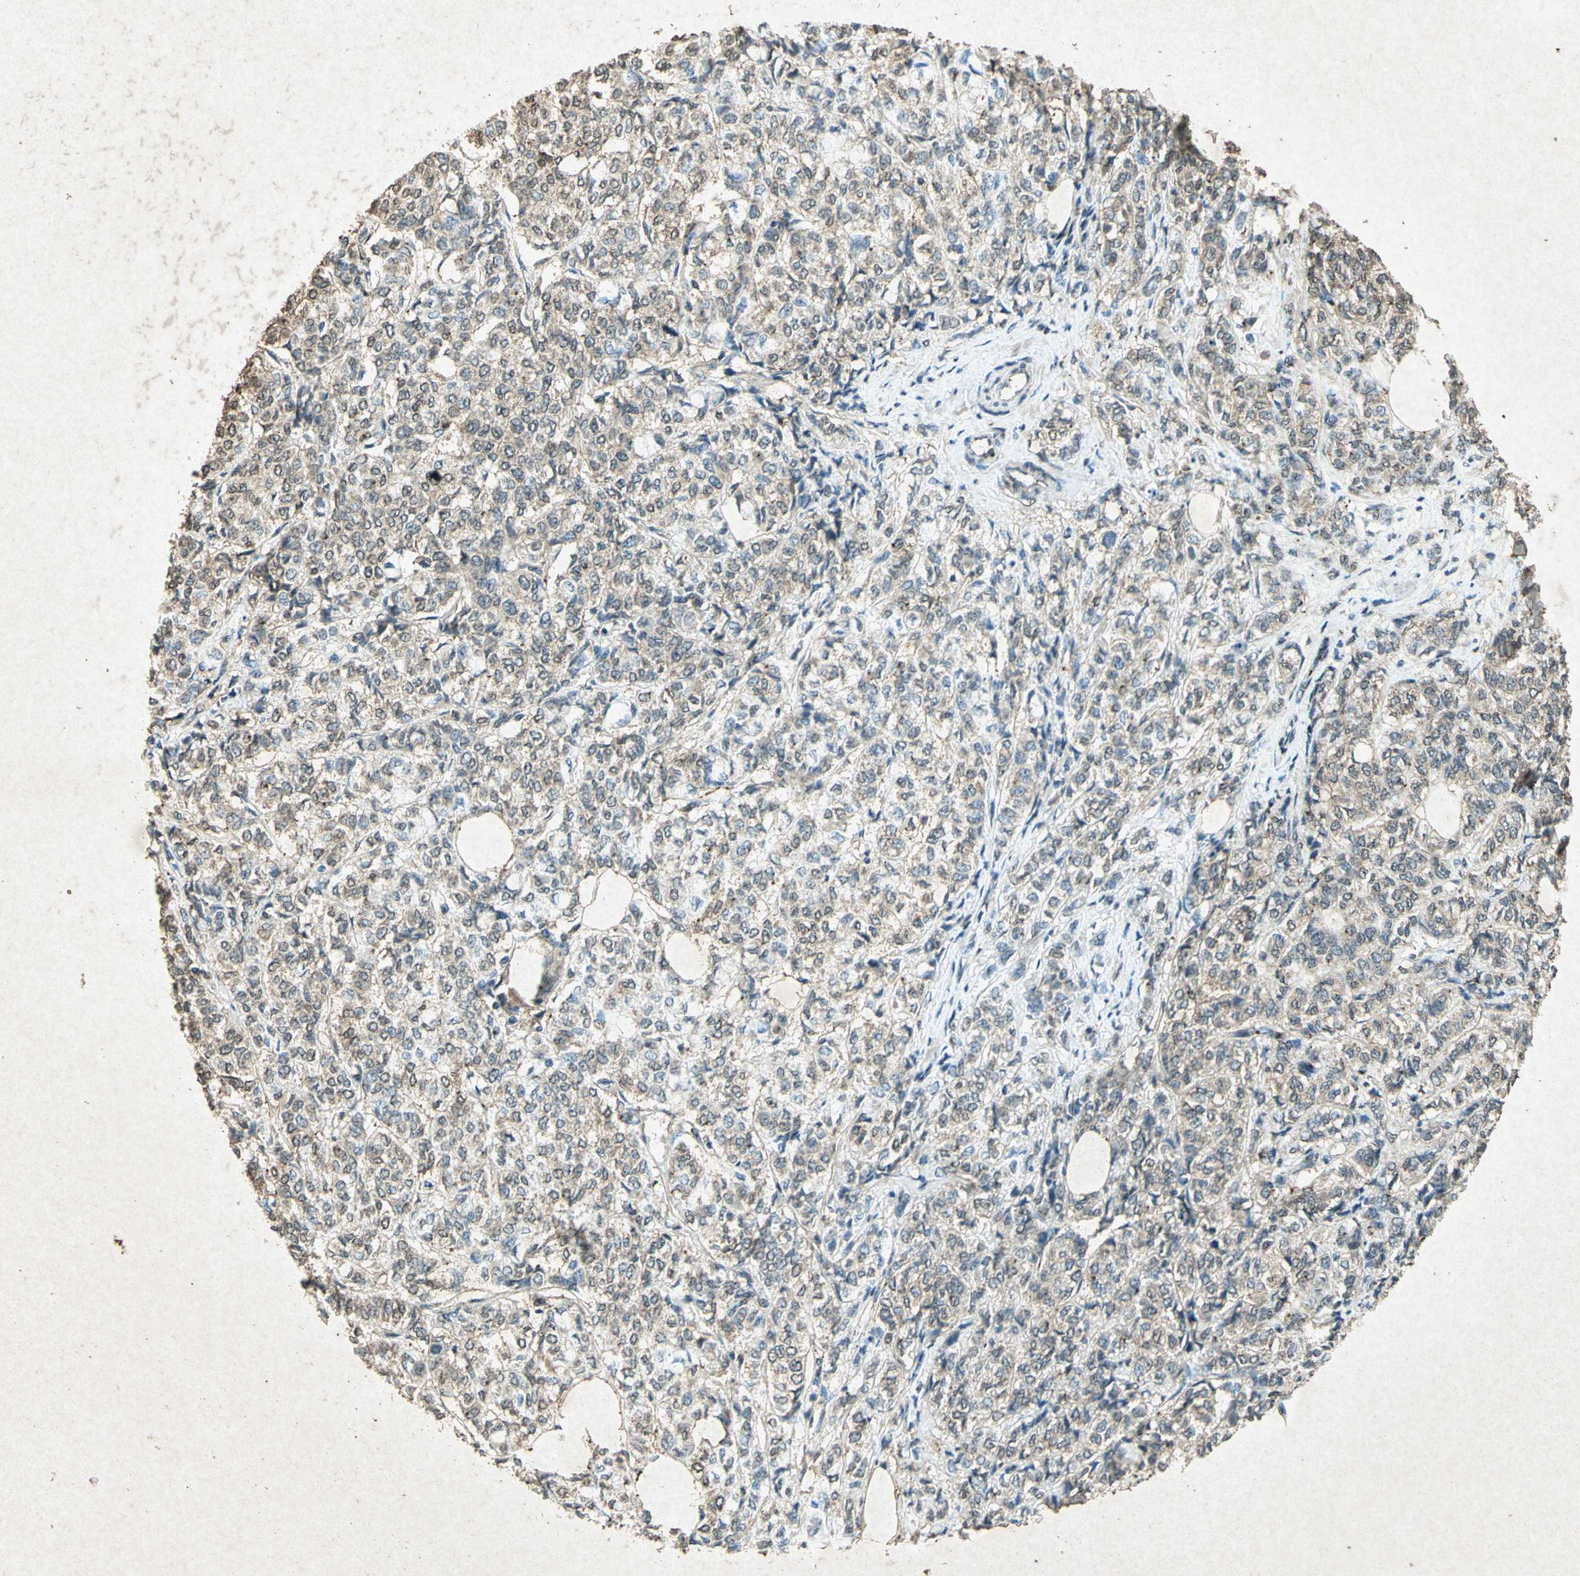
{"staining": {"intensity": "moderate", "quantity": "25%-75%", "location": "cytoplasmic/membranous"}, "tissue": "breast cancer", "cell_type": "Tumor cells", "image_type": "cancer", "snomed": [{"axis": "morphology", "description": "Lobular carcinoma"}, {"axis": "topography", "description": "Breast"}], "caption": "A photomicrograph of breast cancer (lobular carcinoma) stained for a protein shows moderate cytoplasmic/membranous brown staining in tumor cells.", "gene": "PSEN1", "patient": {"sex": "female", "age": 60}}